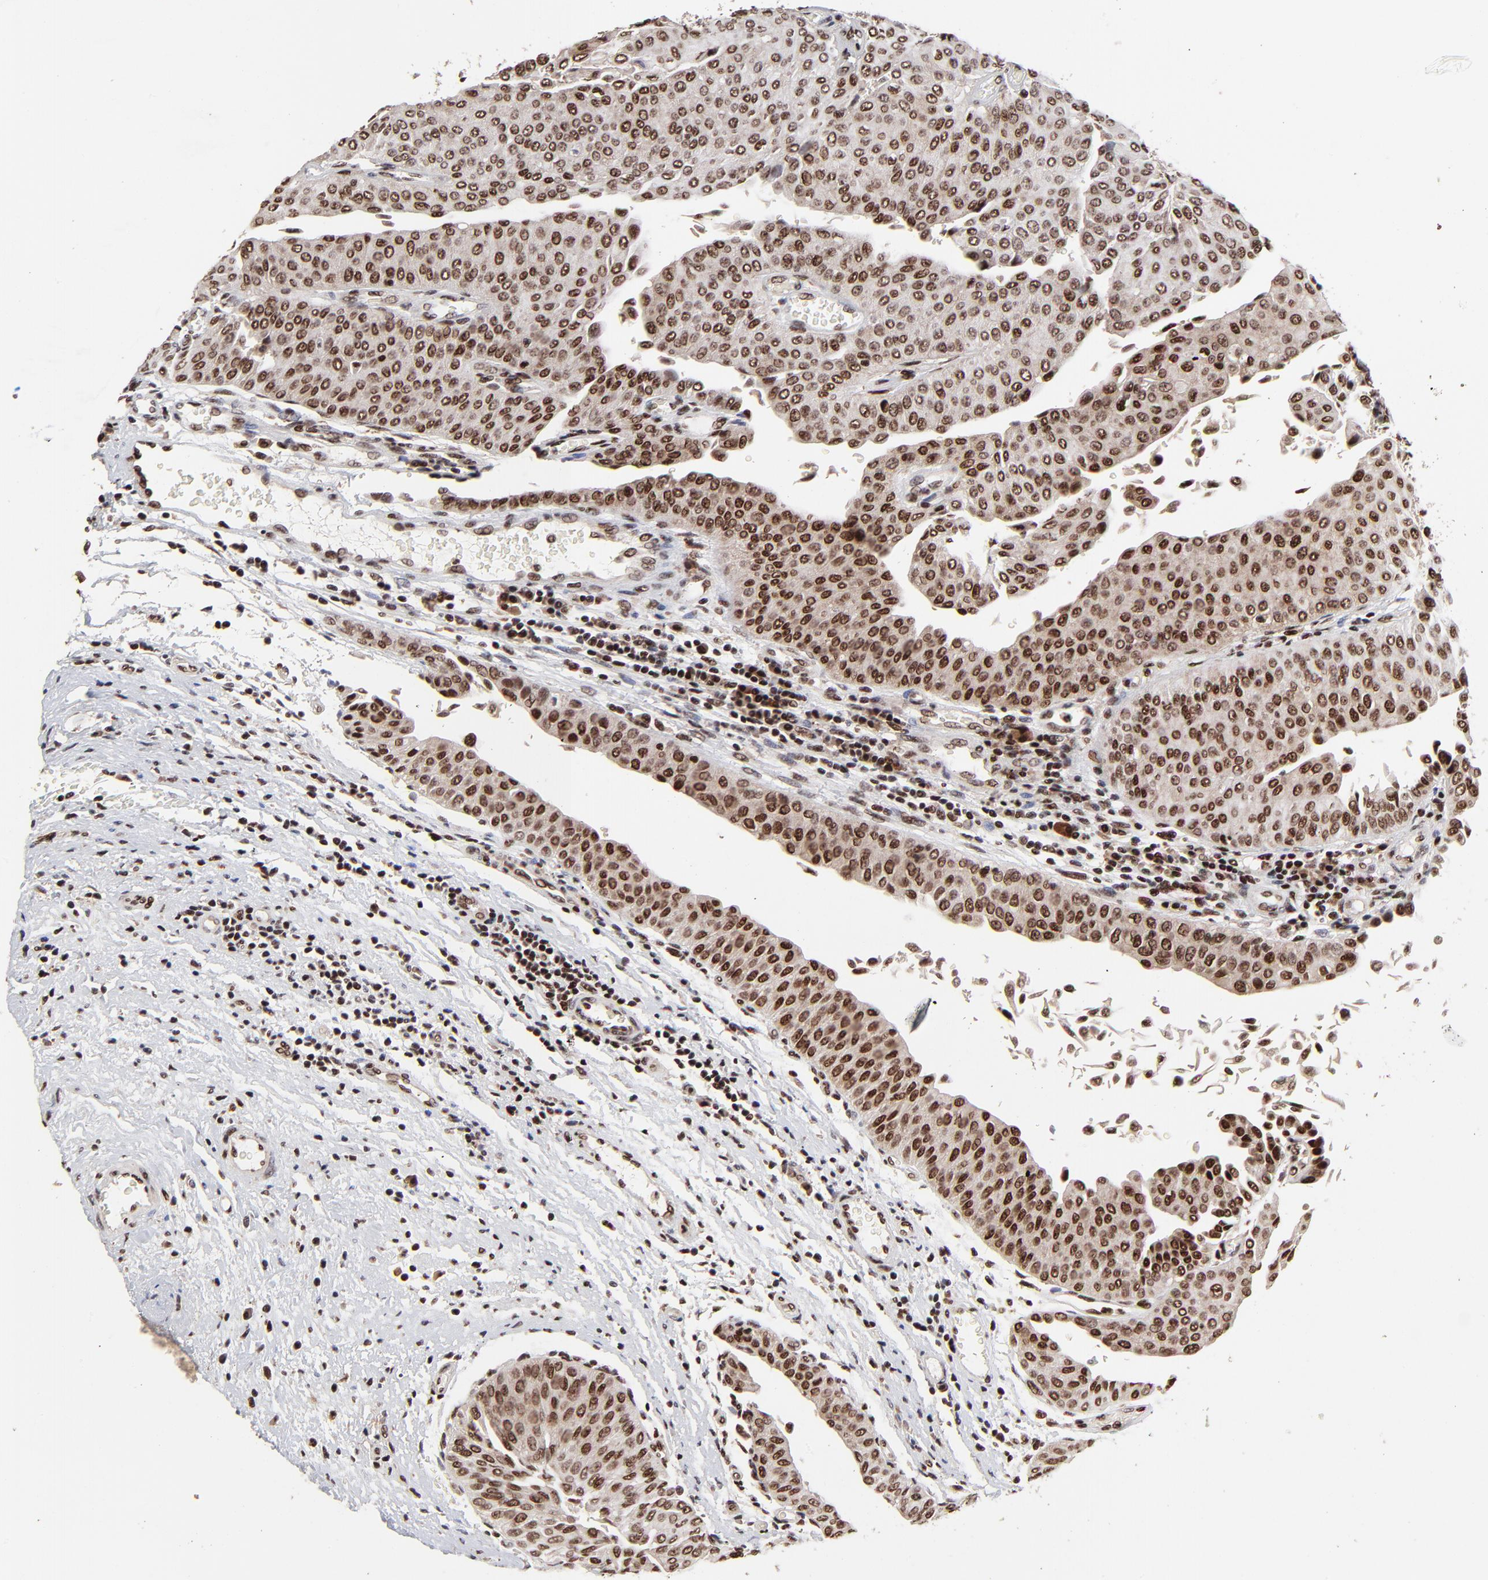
{"staining": {"intensity": "moderate", "quantity": ">75%", "location": "nuclear"}, "tissue": "urothelial cancer", "cell_type": "Tumor cells", "image_type": "cancer", "snomed": [{"axis": "morphology", "description": "Urothelial carcinoma, Low grade"}, {"axis": "topography", "description": "Urinary bladder"}], "caption": "Urothelial cancer stained for a protein (brown) displays moderate nuclear positive staining in approximately >75% of tumor cells.", "gene": "RBM22", "patient": {"sex": "male", "age": 64}}